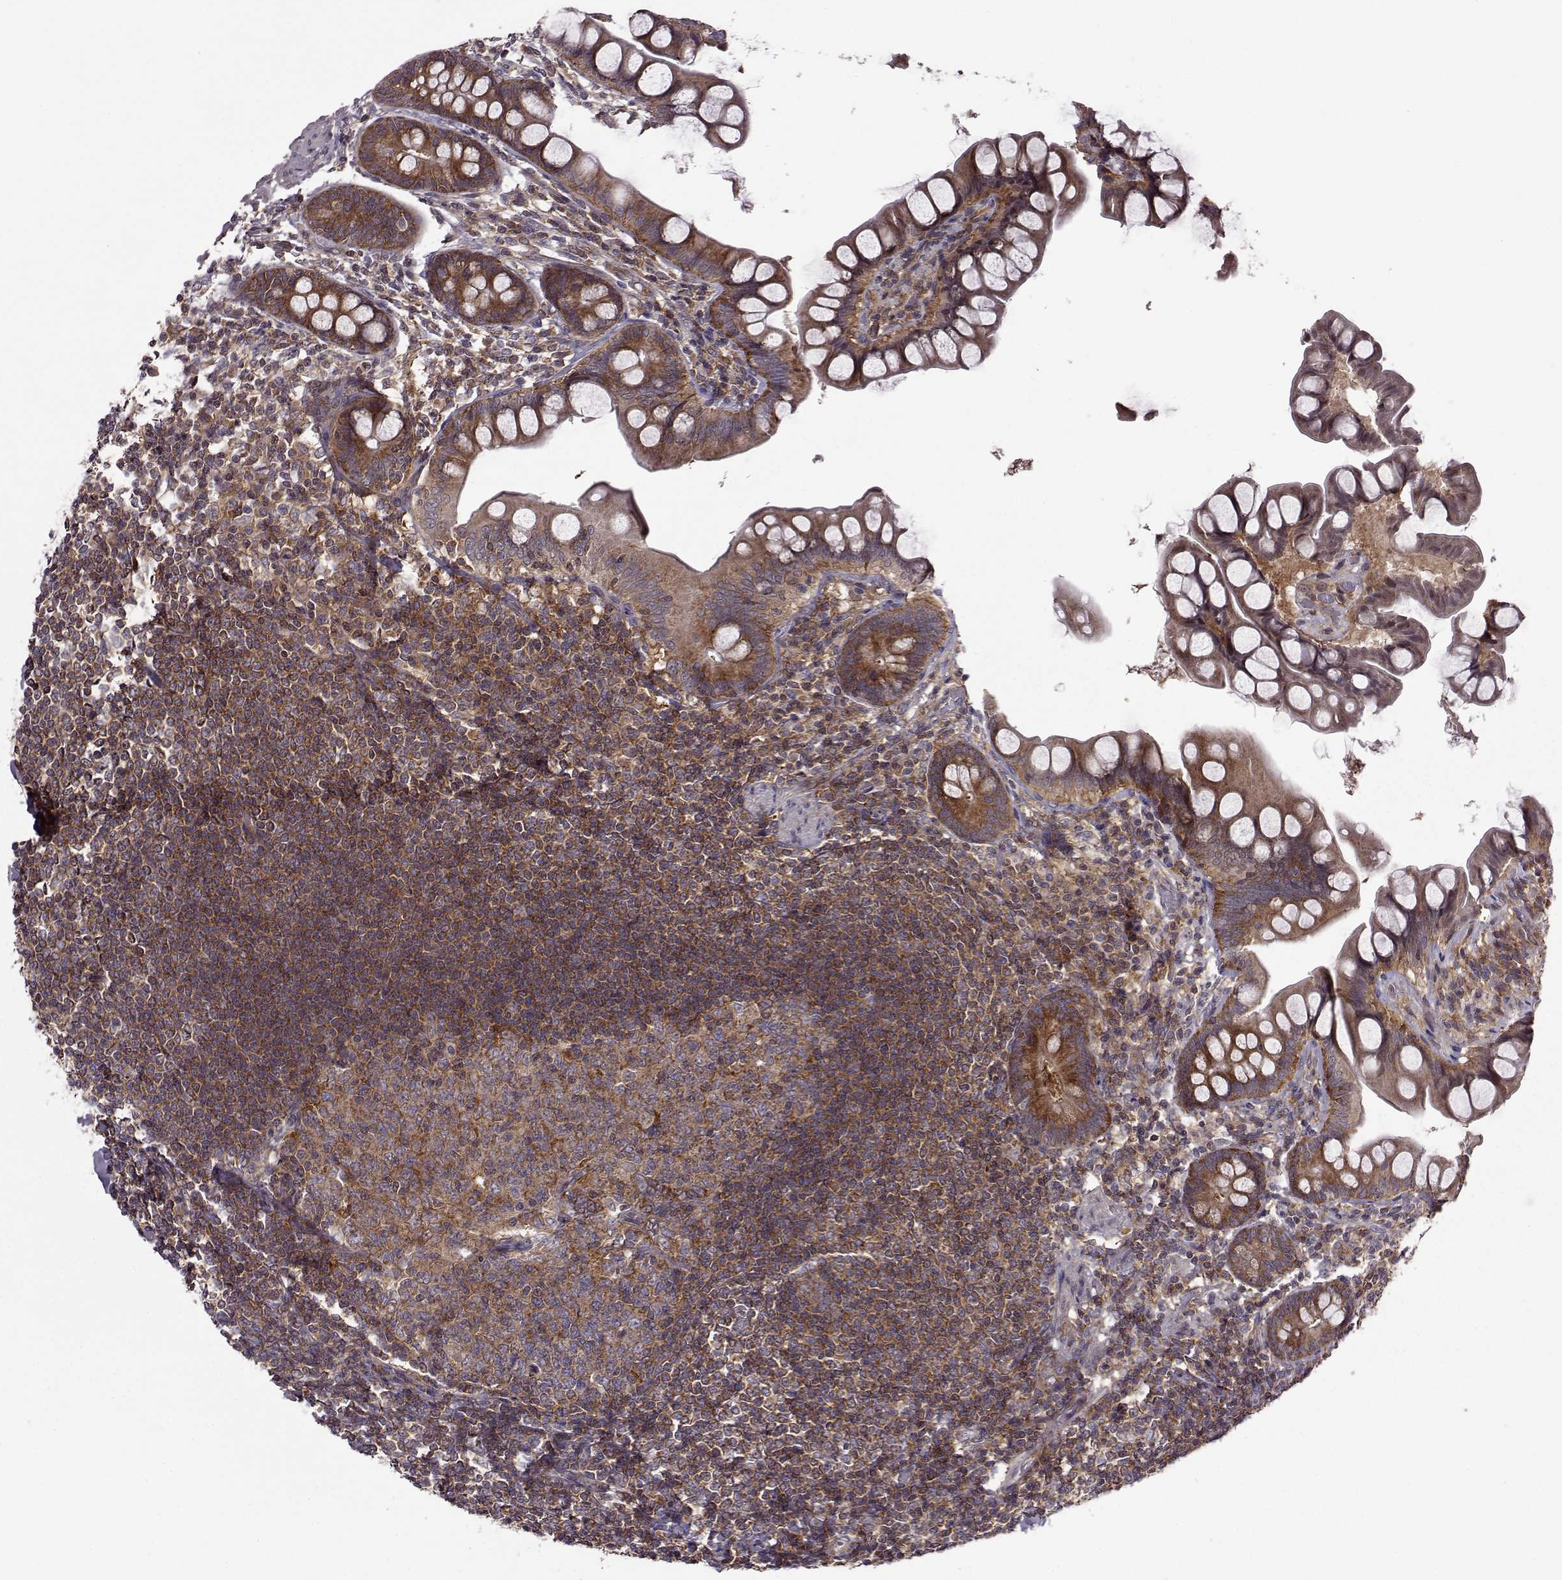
{"staining": {"intensity": "strong", "quantity": ">75%", "location": "cytoplasmic/membranous"}, "tissue": "small intestine", "cell_type": "Glandular cells", "image_type": "normal", "snomed": [{"axis": "morphology", "description": "Normal tissue, NOS"}, {"axis": "topography", "description": "Small intestine"}], "caption": "An IHC image of unremarkable tissue is shown. Protein staining in brown shows strong cytoplasmic/membranous positivity in small intestine within glandular cells.", "gene": "URI1", "patient": {"sex": "male", "age": 70}}